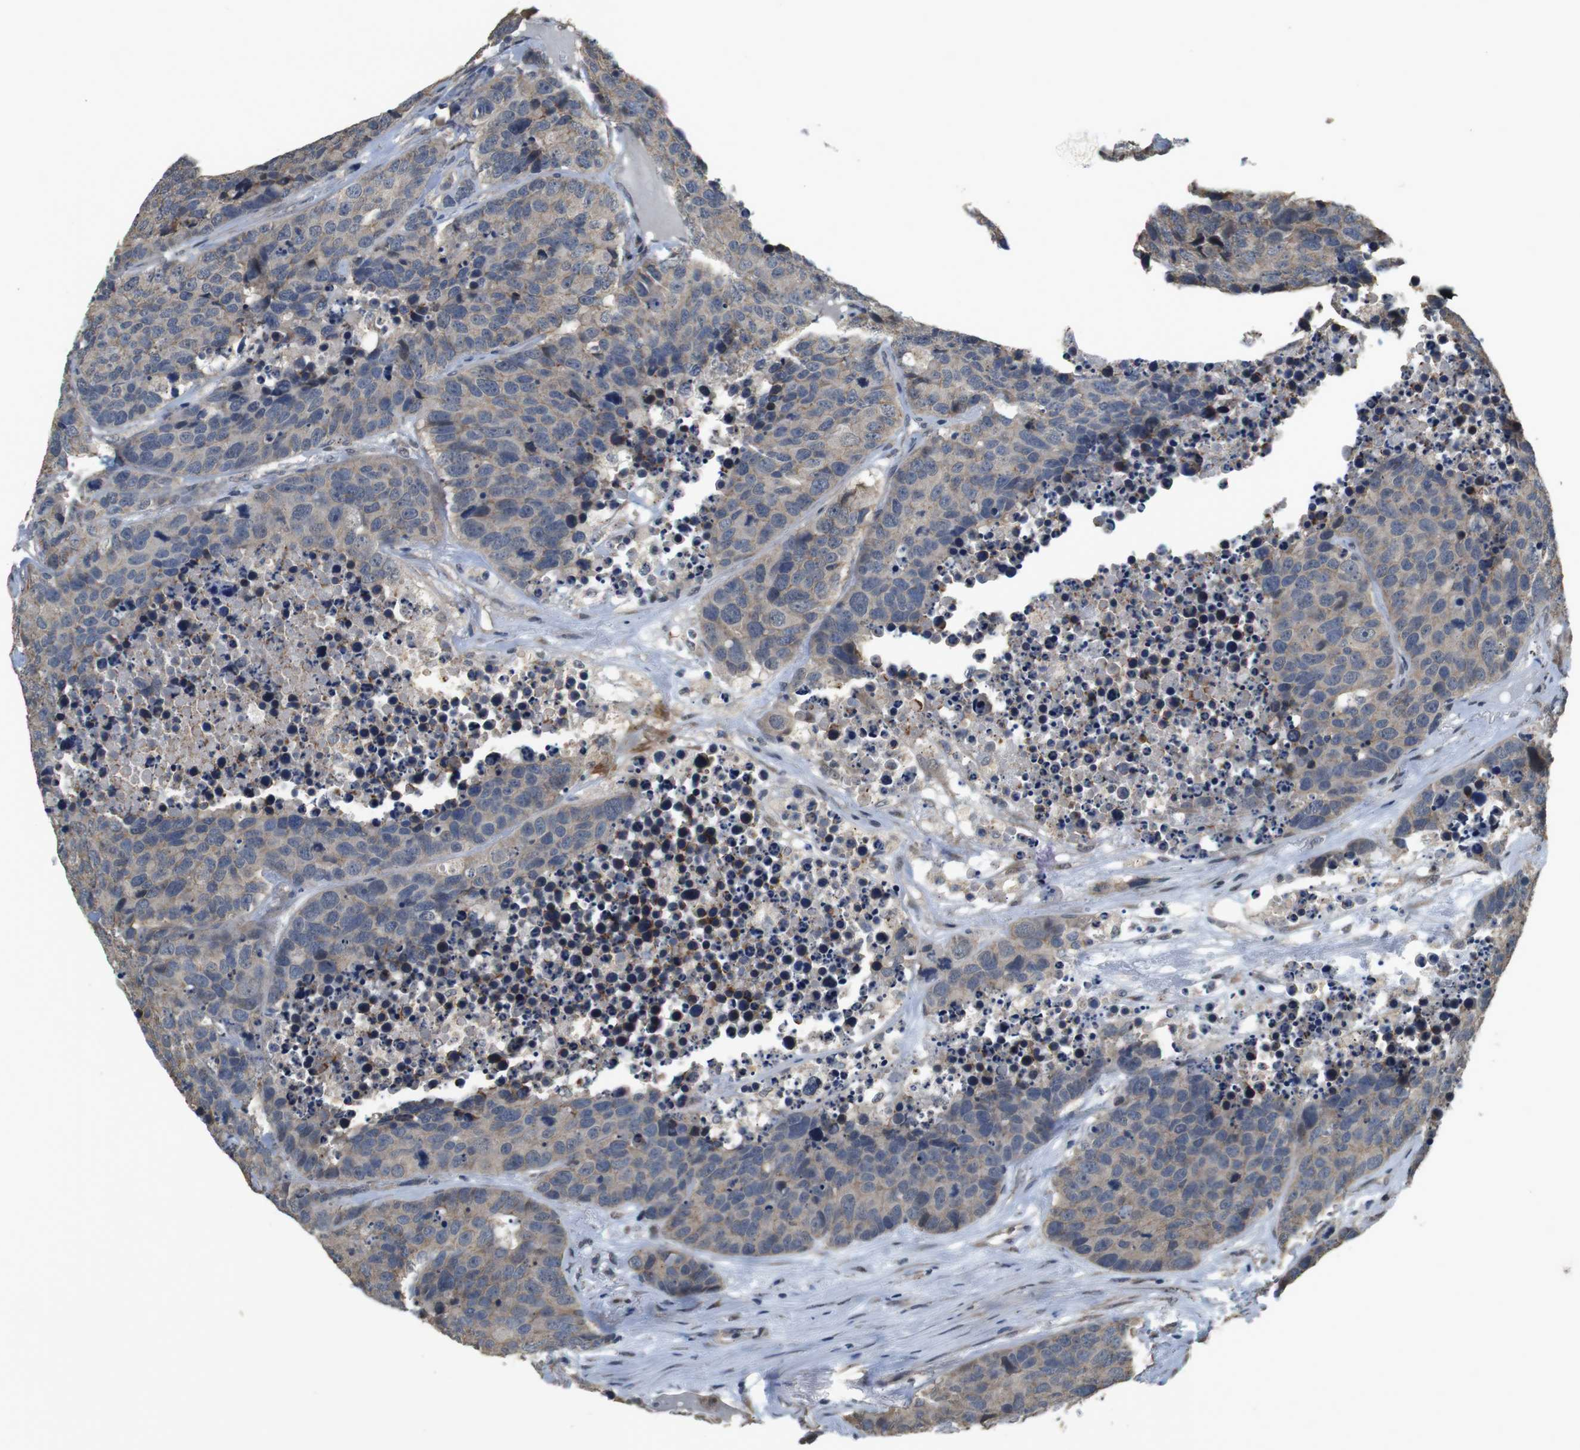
{"staining": {"intensity": "weak", "quantity": ">75%", "location": "cytoplasmic/membranous"}, "tissue": "carcinoid", "cell_type": "Tumor cells", "image_type": "cancer", "snomed": [{"axis": "morphology", "description": "Carcinoid, malignant, NOS"}, {"axis": "topography", "description": "Lung"}], "caption": "Tumor cells demonstrate weak cytoplasmic/membranous positivity in approximately >75% of cells in carcinoid. (DAB (3,3'-diaminobenzidine) IHC, brown staining for protein, blue staining for nuclei).", "gene": "CLDN7", "patient": {"sex": "male", "age": 60}}